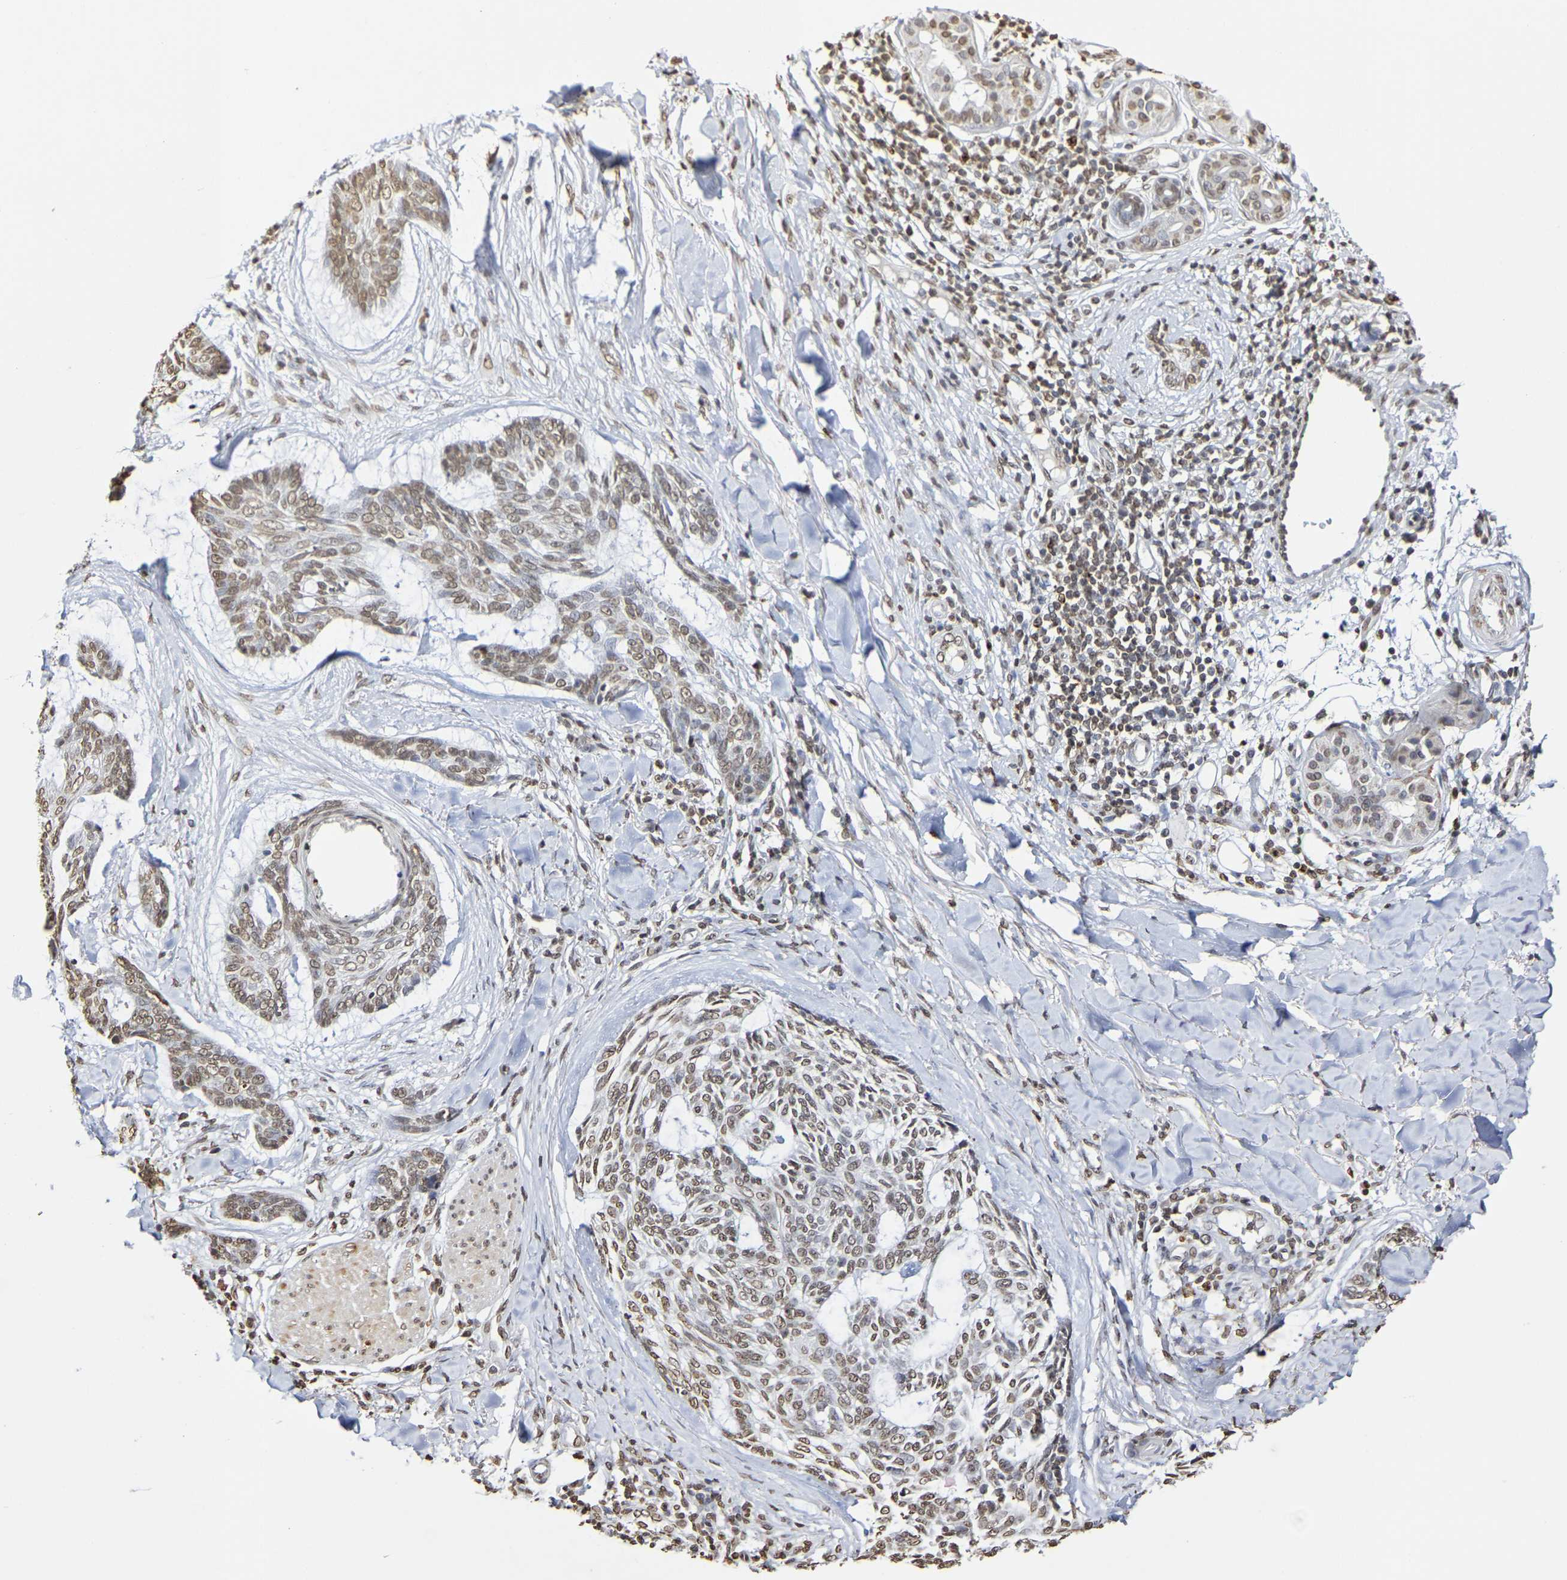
{"staining": {"intensity": "weak", "quantity": ">75%", "location": "nuclear"}, "tissue": "skin cancer", "cell_type": "Tumor cells", "image_type": "cancer", "snomed": [{"axis": "morphology", "description": "Basal cell carcinoma"}, {"axis": "topography", "description": "Skin"}], "caption": "Brown immunohistochemical staining in human skin cancer shows weak nuclear expression in approximately >75% of tumor cells.", "gene": "ATF4", "patient": {"sex": "male", "age": 43}}